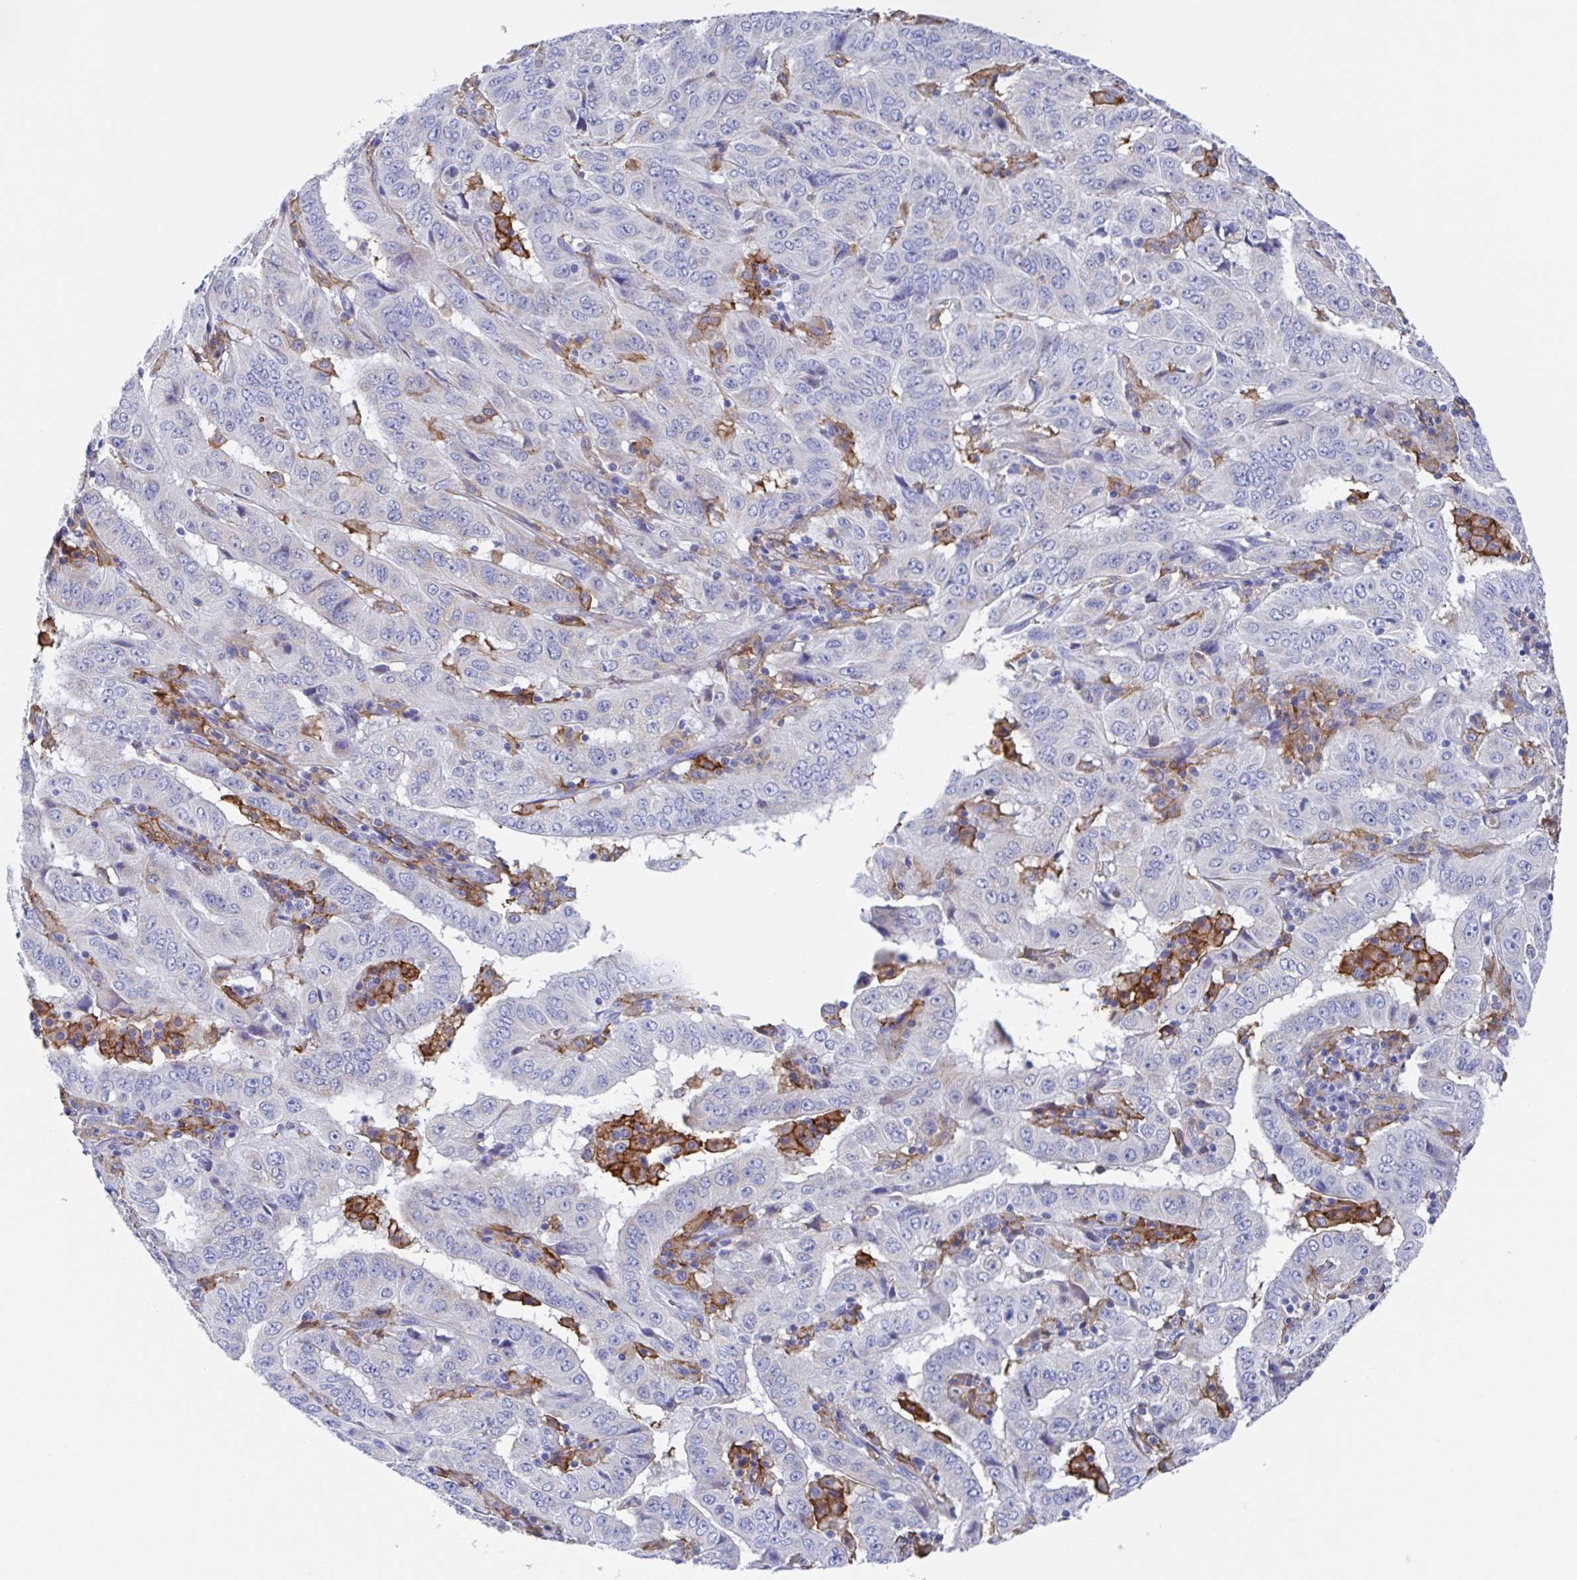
{"staining": {"intensity": "negative", "quantity": "none", "location": "none"}, "tissue": "pancreatic cancer", "cell_type": "Tumor cells", "image_type": "cancer", "snomed": [{"axis": "morphology", "description": "Adenocarcinoma, NOS"}, {"axis": "topography", "description": "Pancreas"}], "caption": "High power microscopy histopathology image of an immunohistochemistry photomicrograph of pancreatic adenocarcinoma, revealing no significant expression in tumor cells.", "gene": "FCGR3A", "patient": {"sex": "male", "age": 63}}